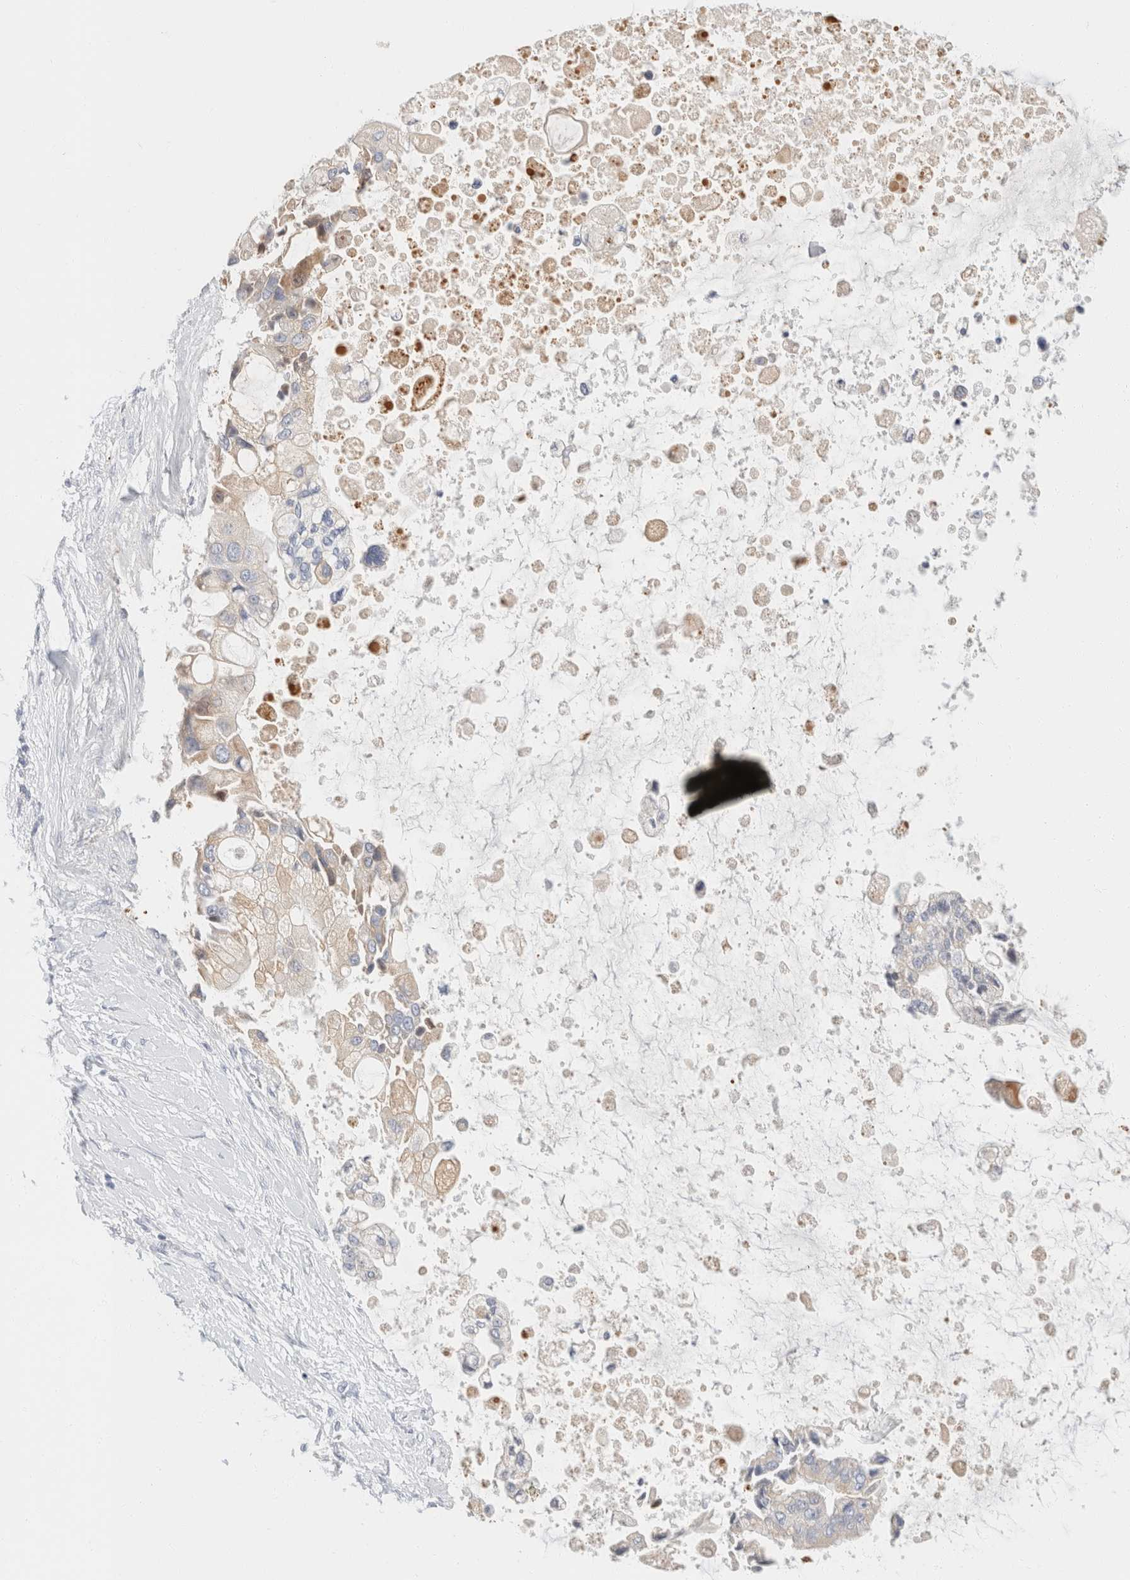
{"staining": {"intensity": "negative", "quantity": "none", "location": "none"}, "tissue": "liver cancer", "cell_type": "Tumor cells", "image_type": "cancer", "snomed": [{"axis": "morphology", "description": "Cholangiocarcinoma"}, {"axis": "topography", "description": "Liver"}], "caption": "This photomicrograph is of cholangiocarcinoma (liver) stained with IHC to label a protein in brown with the nuclei are counter-stained blue. There is no staining in tumor cells. (Immunohistochemistry, brightfield microscopy, high magnification).", "gene": "KRT20", "patient": {"sex": "male", "age": 50}}